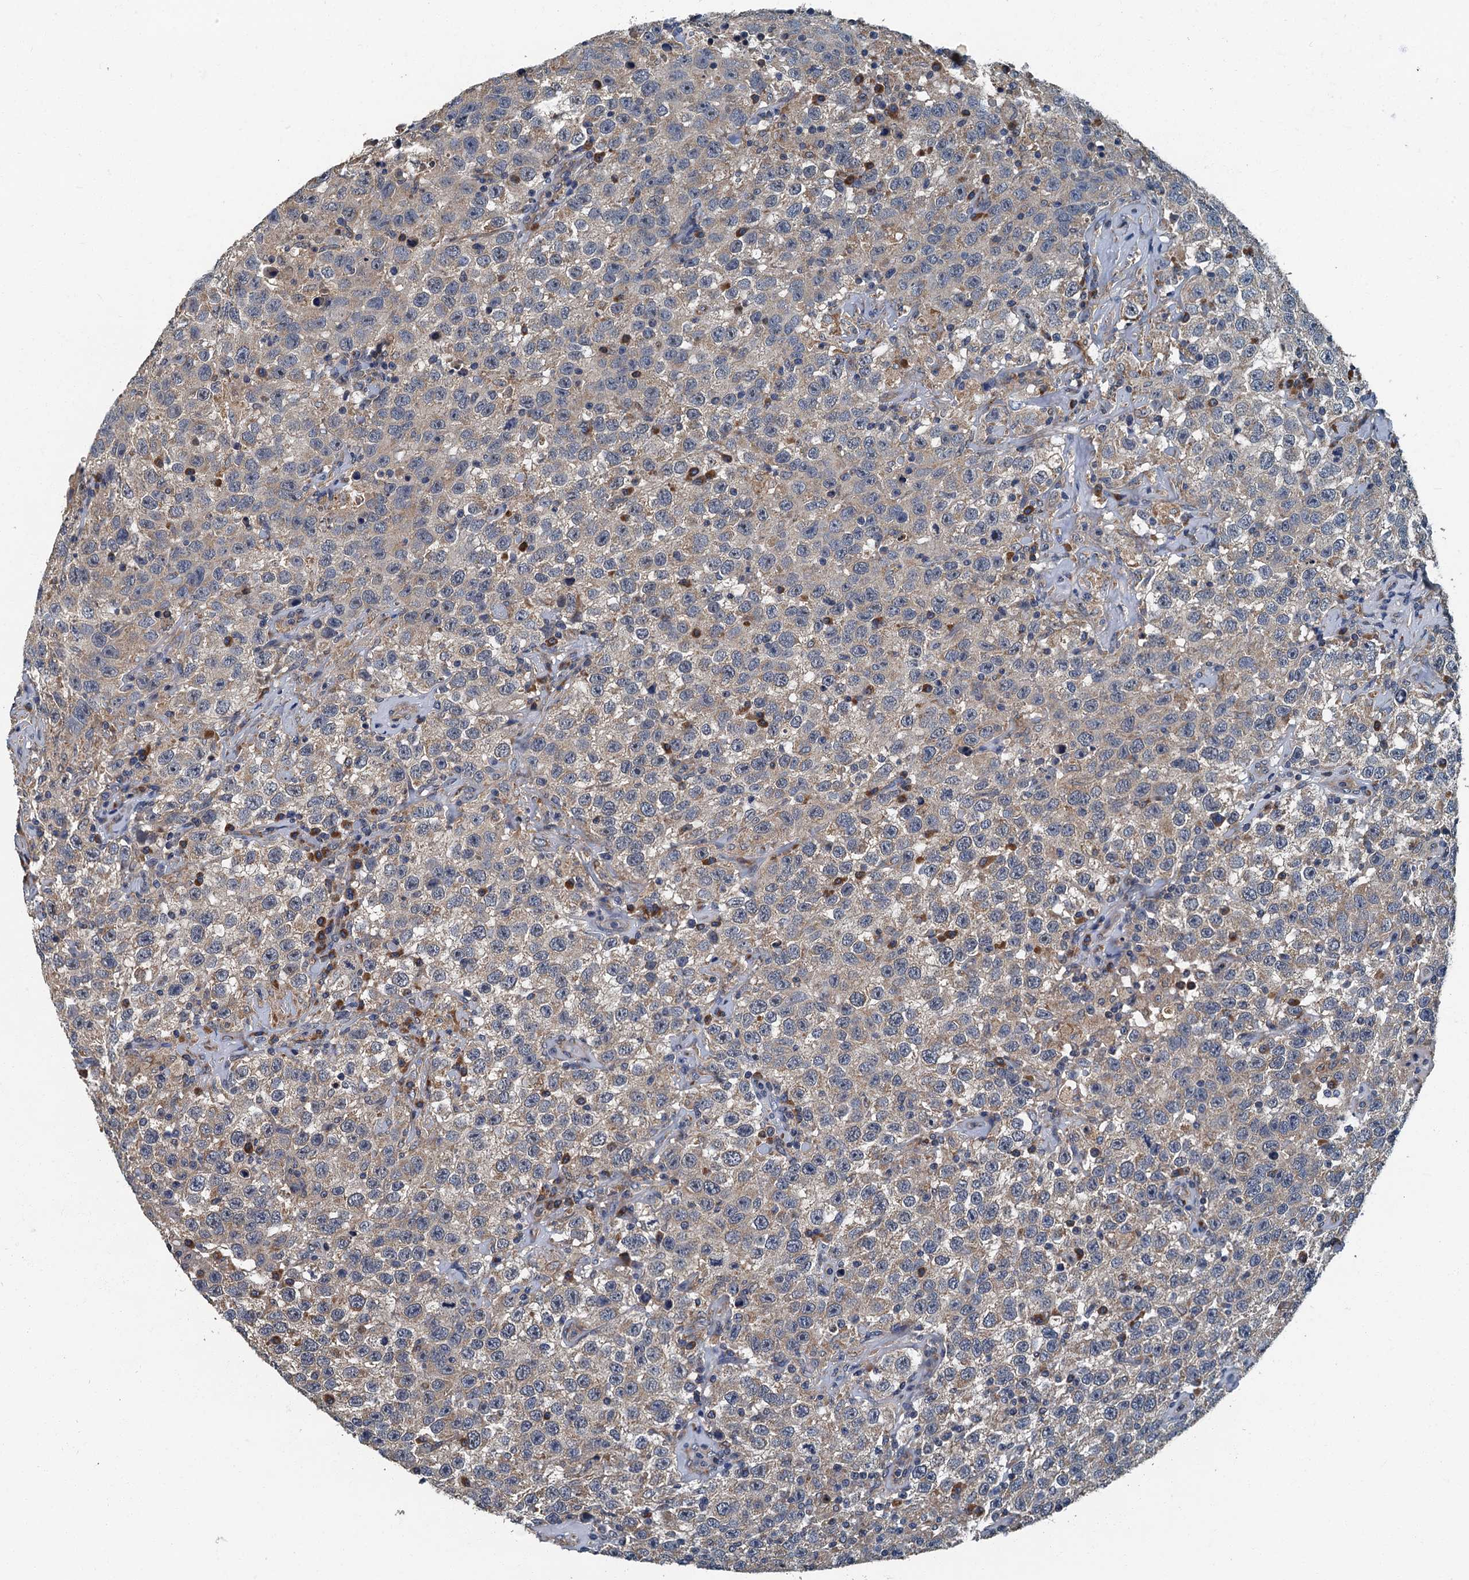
{"staining": {"intensity": "weak", "quantity": "25%-75%", "location": "cytoplasmic/membranous"}, "tissue": "testis cancer", "cell_type": "Tumor cells", "image_type": "cancer", "snomed": [{"axis": "morphology", "description": "Seminoma, NOS"}, {"axis": "topography", "description": "Testis"}], "caption": "Protein expression by immunohistochemistry (IHC) demonstrates weak cytoplasmic/membranous staining in approximately 25%-75% of tumor cells in testis cancer.", "gene": "DDX49", "patient": {"sex": "male", "age": 41}}